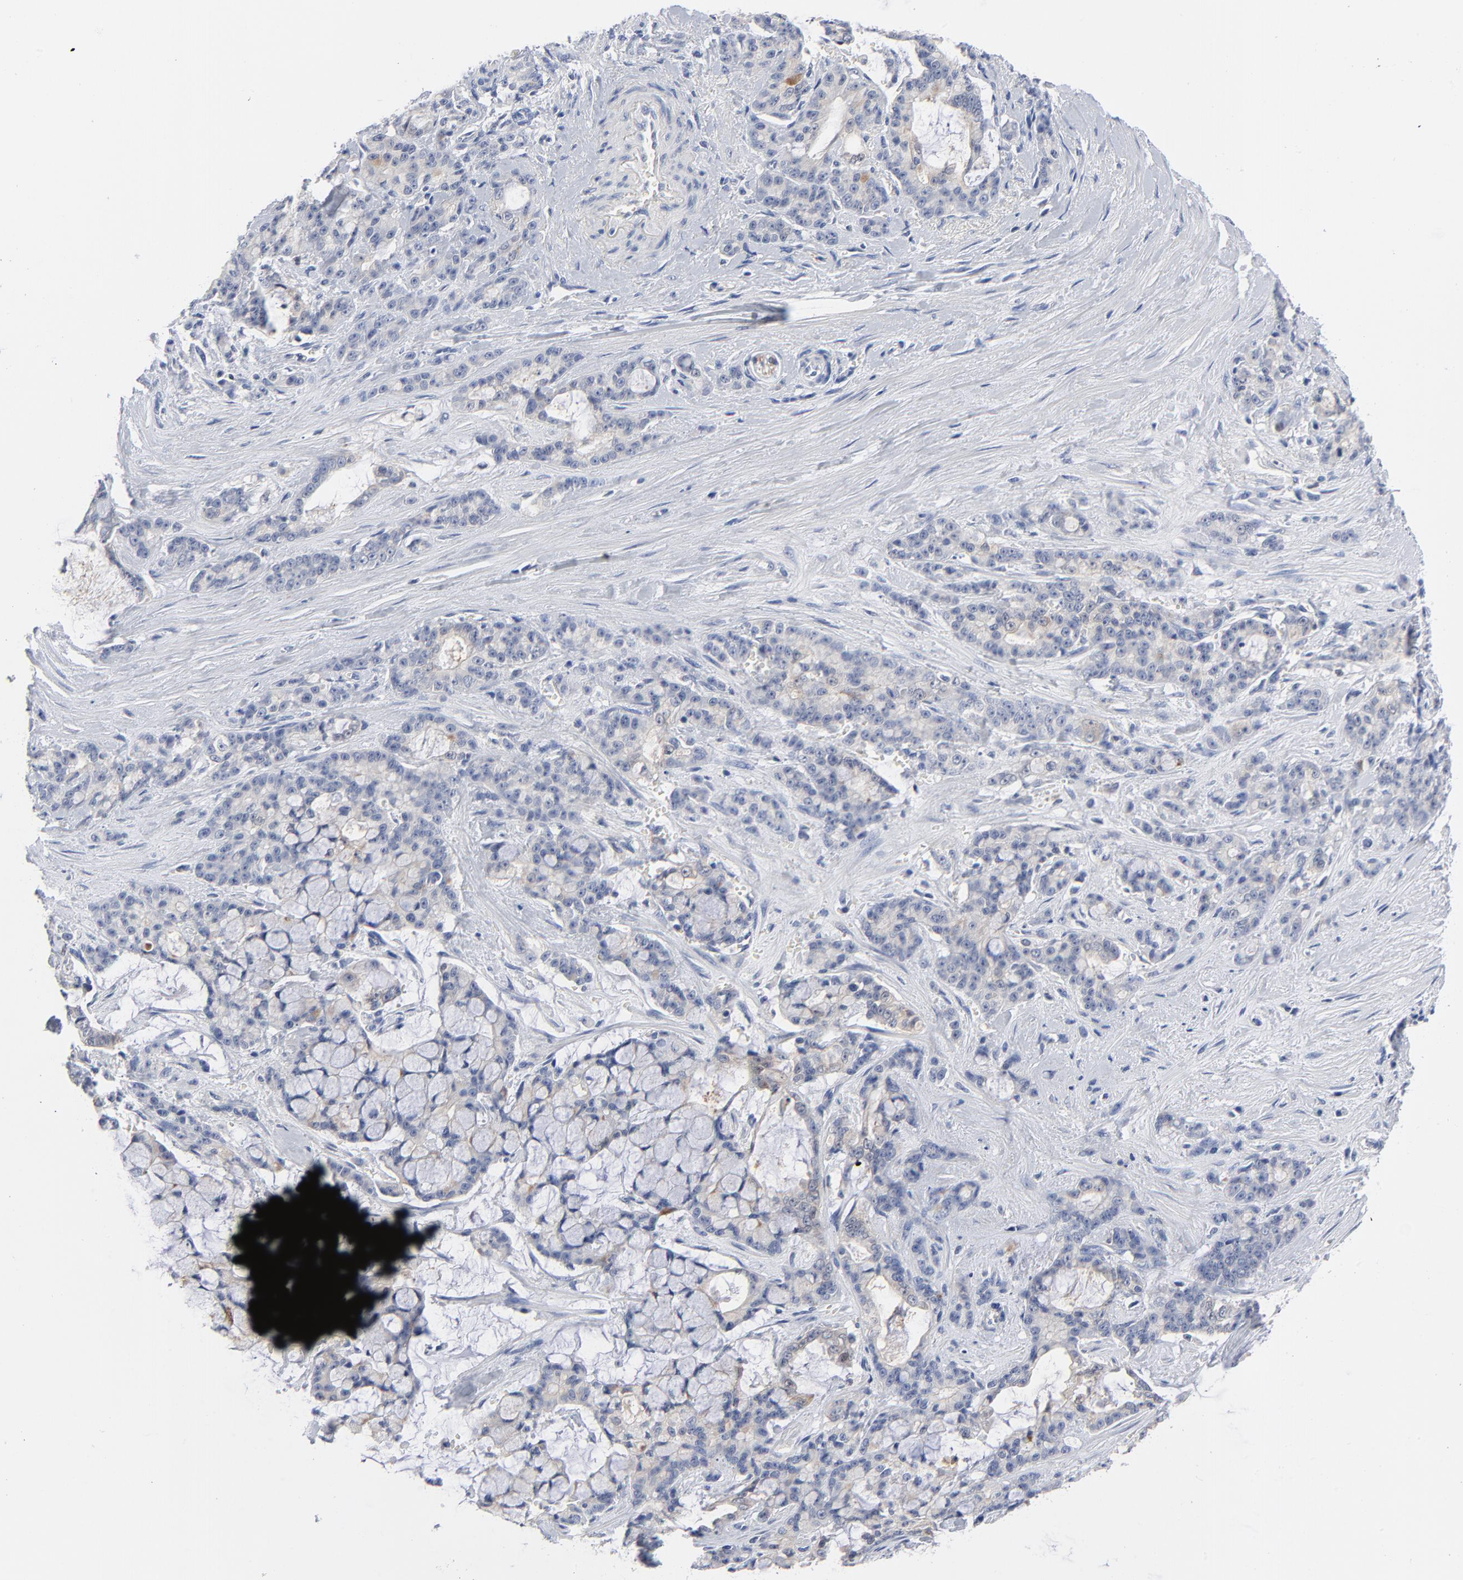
{"staining": {"intensity": "weak", "quantity": "<25%", "location": "cytoplasmic/membranous"}, "tissue": "pancreatic cancer", "cell_type": "Tumor cells", "image_type": "cancer", "snomed": [{"axis": "morphology", "description": "Adenocarcinoma, NOS"}, {"axis": "topography", "description": "Pancreas"}], "caption": "Tumor cells show no significant protein expression in pancreatic cancer. (Brightfield microscopy of DAB IHC at high magnification).", "gene": "CAB39L", "patient": {"sex": "female", "age": 73}}